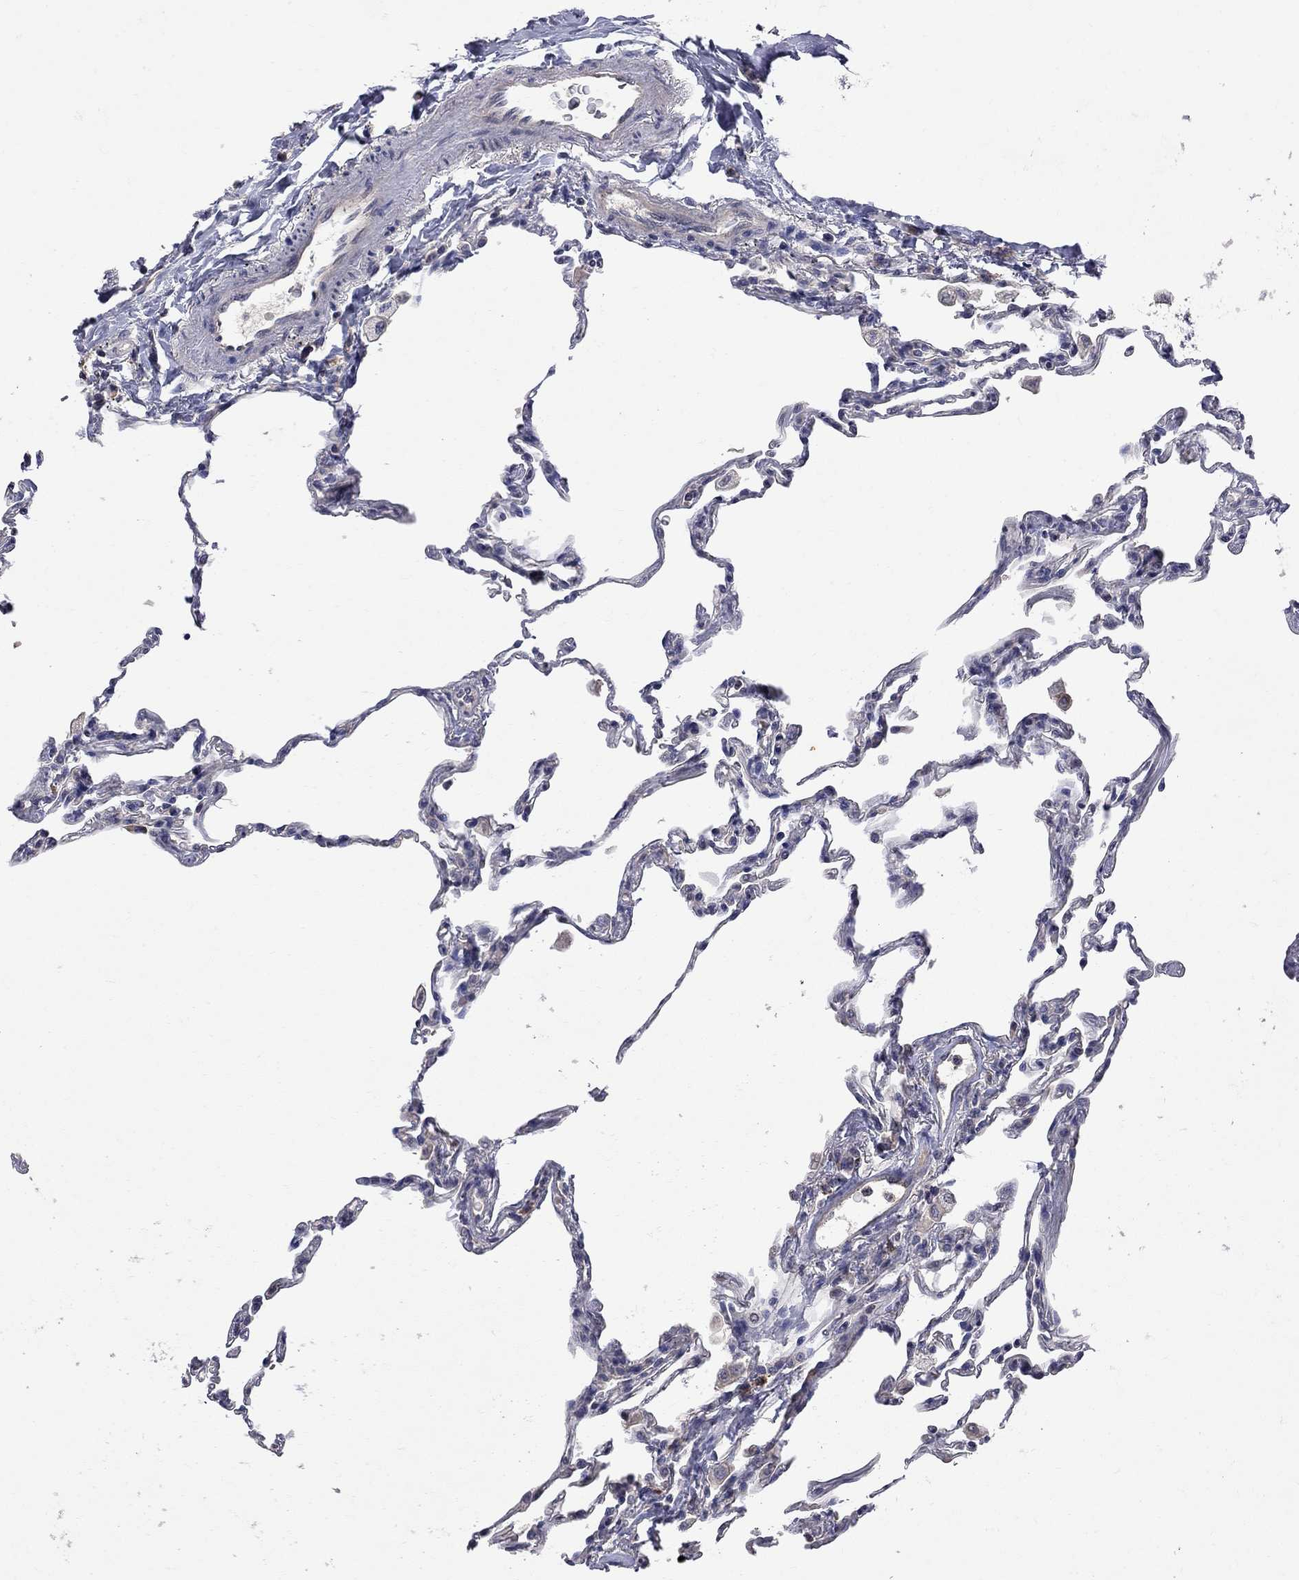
{"staining": {"intensity": "negative", "quantity": "none", "location": "none"}, "tissue": "lung", "cell_type": "Alveolar cells", "image_type": "normal", "snomed": [{"axis": "morphology", "description": "Normal tissue, NOS"}, {"axis": "topography", "description": "Lung"}], "caption": "Immunohistochemical staining of benign lung shows no significant positivity in alveolar cells. (DAB IHC, high magnification).", "gene": "ABI3", "patient": {"sex": "female", "age": 57}}